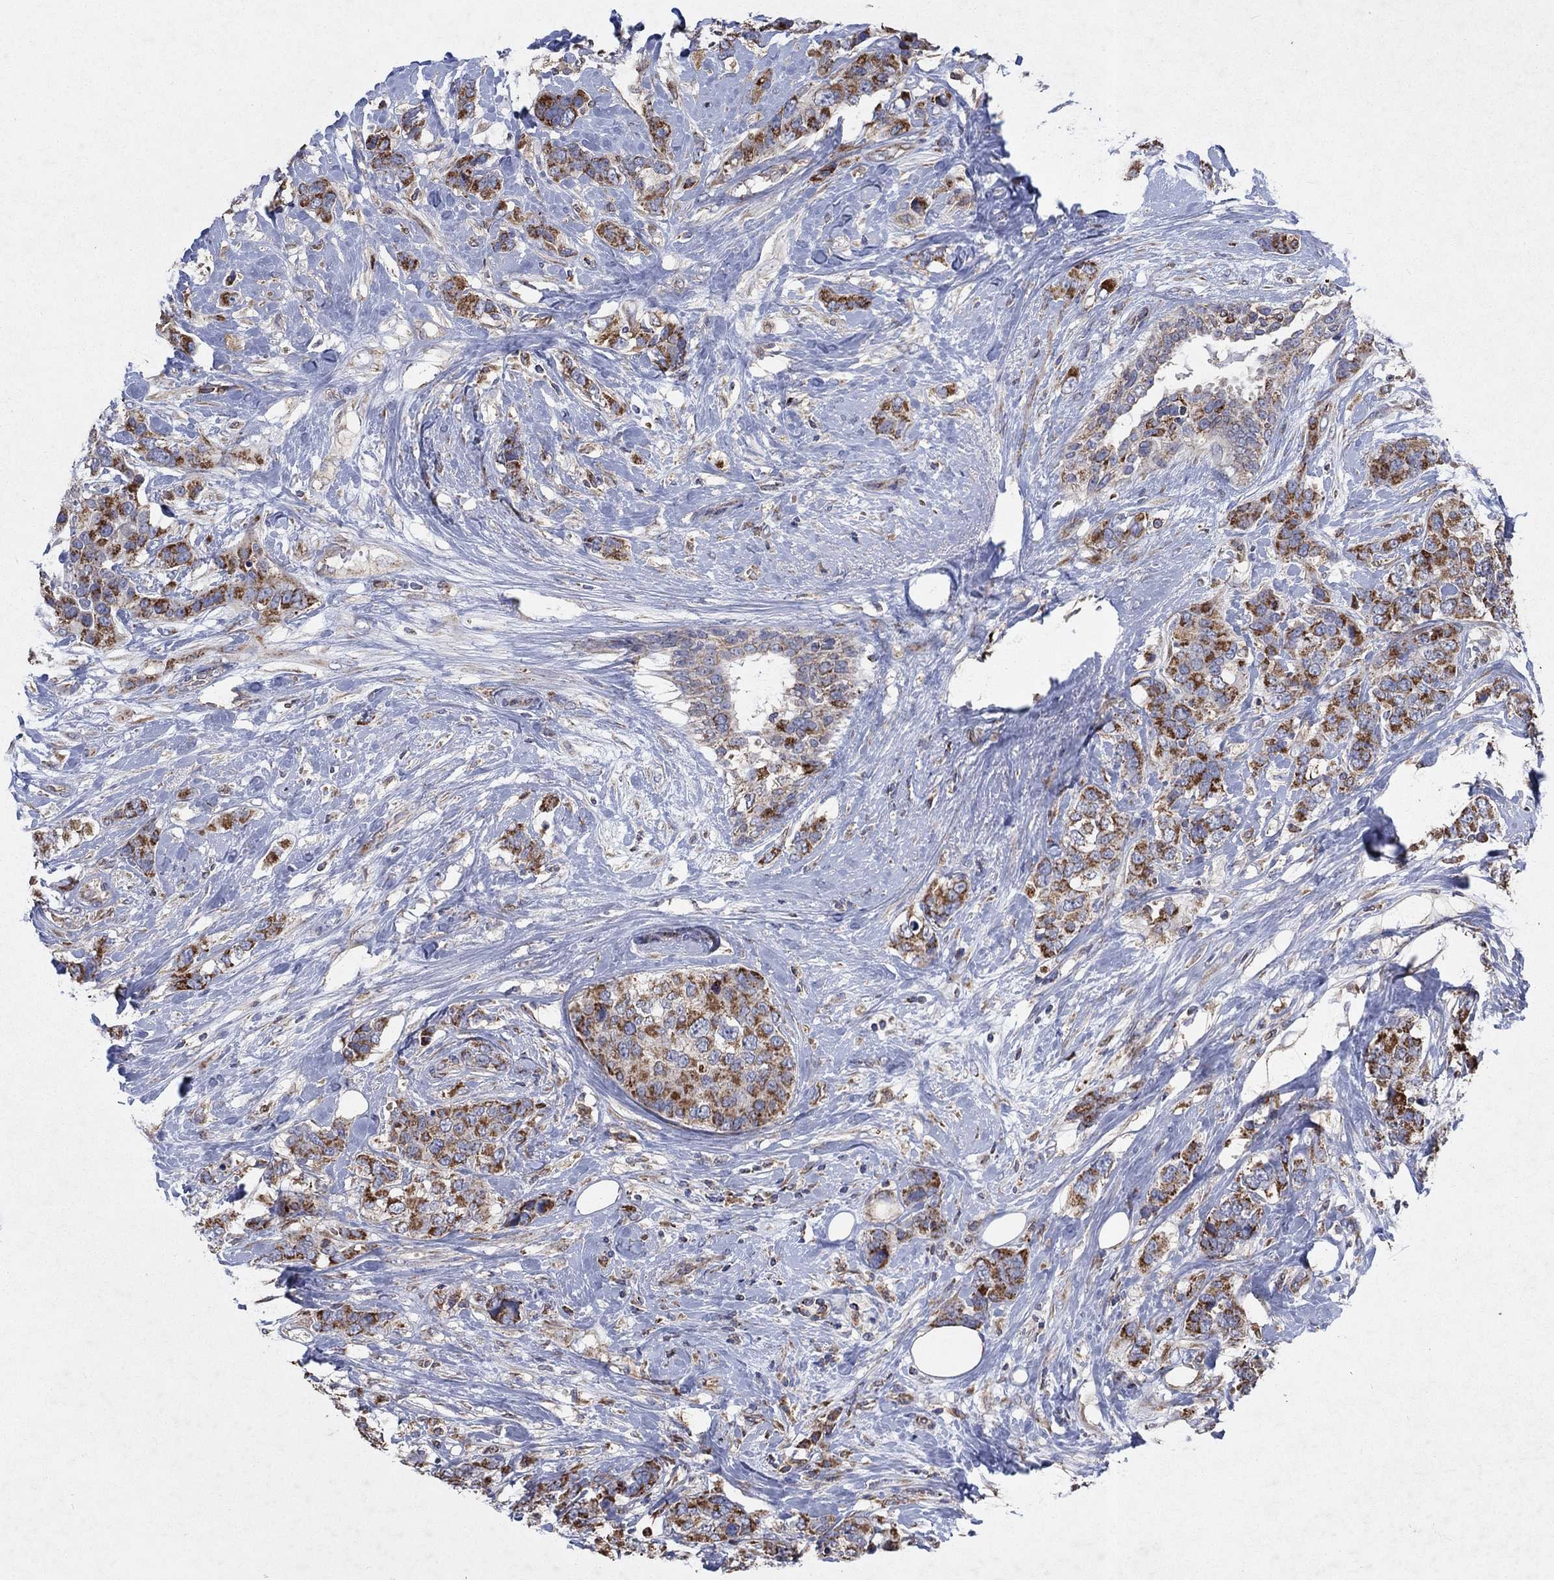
{"staining": {"intensity": "strong", "quantity": ">75%", "location": "cytoplasmic/membranous"}, "tissue": "breast cancer", "cell_type": "Tumor cells", "image_type": "cancer", "snomed": [{"axis": "morphology", "description": "Lobular carcinoma"}, {"axis": "topography", "description": "Breast"}], "caption": "A high amount of strong cytoplasmic/membranous positivity is appreciated in approximately >75% of tumor cells in lobular carcinoma (breast) tissue. (IHC, brightfield microscopy, high magnification).", "gene": "NCEH1", "patient": {"sex": "female", "age": 59}}